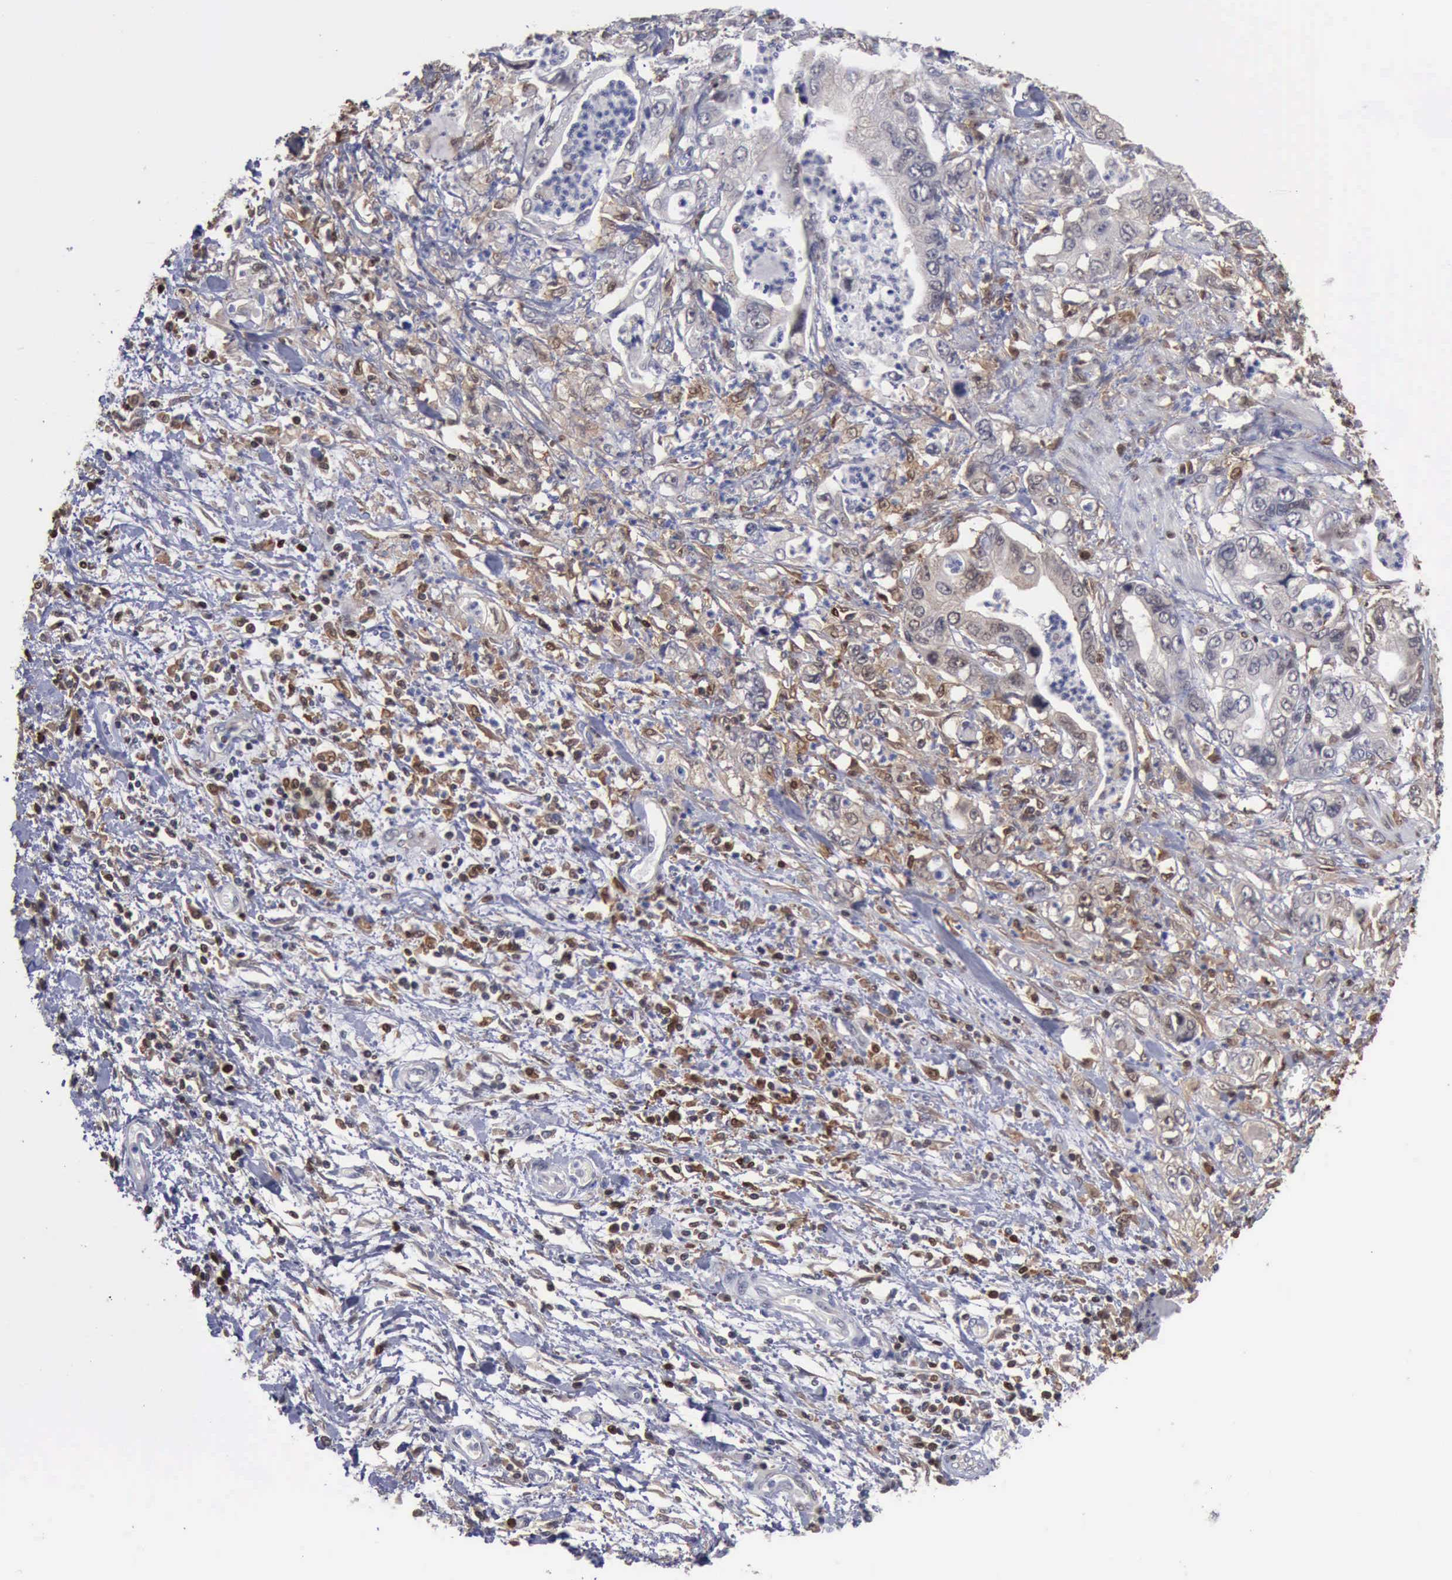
{"staining": {"intensity": "weak", "quantity": "25%-75%", "location": "nuclear"}, "tissue": "stomach cancer", "cell_type": "Tumor cells", "image_type": "cancer", "snomed": [{"axis": "morphology", "description": "Adenocarcinoma, NOS"}, {"axis": "topography", "description": "Pancreas"}, {"axis": "topography", "description": "Stomach, upper"}], "caption": "Adenocarcinoma (stomach) stained with a protein marker displays weak staining in tumor cells.", "gene": "STAT1", "patient": {"sex": "male", "age": 77}}